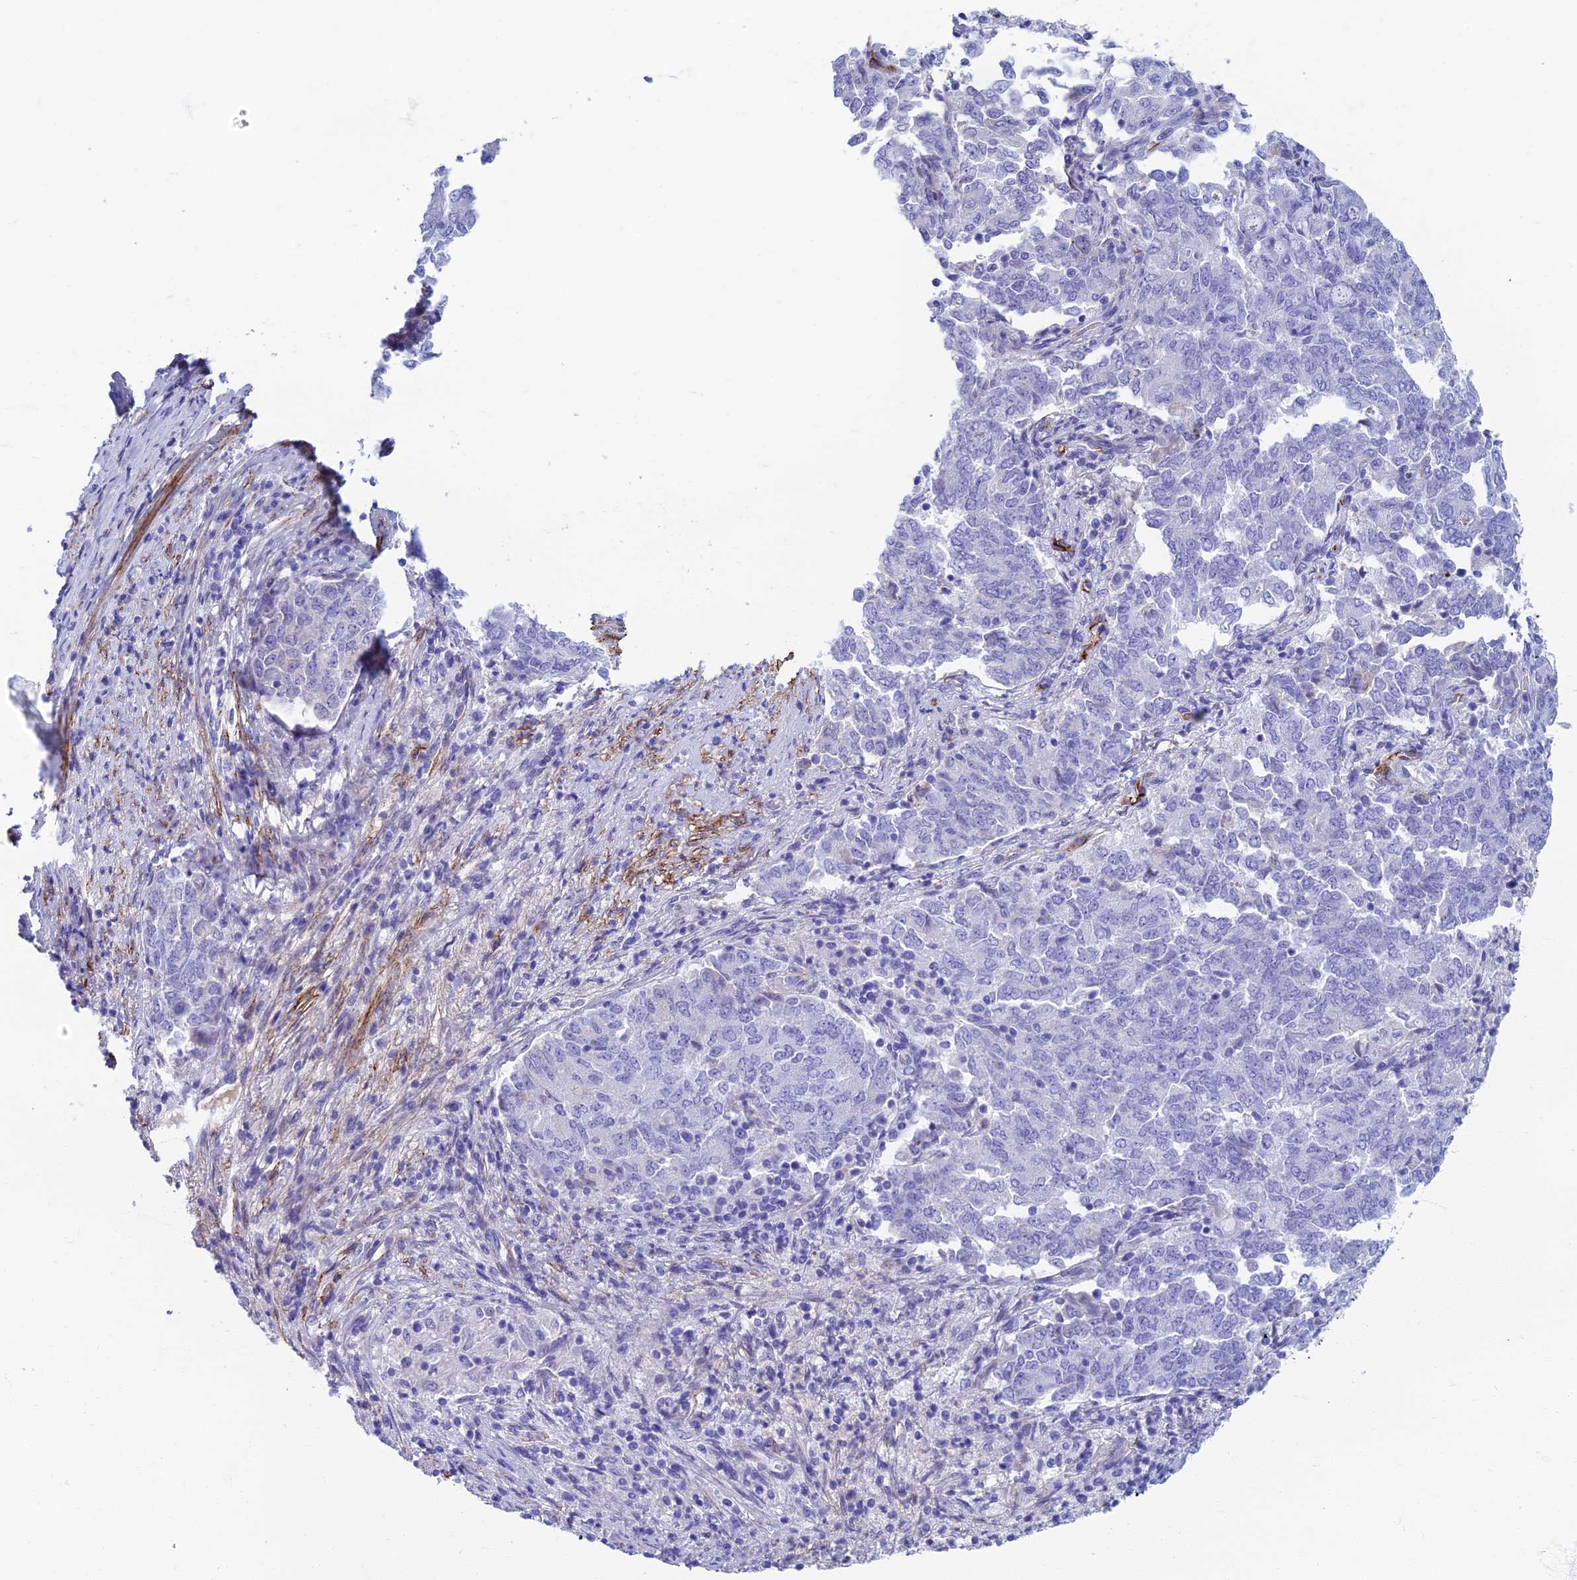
{"staining": {"intensity": "negative", "quantity": "none", "location": "none"}, "tissue": "endometrial cancer", "cell_type": "Tumor cells", "image_type": "cancer", "snomed": [{"axis": "morphology", "description": "Adenocarcinoma, NOS"}, {"axis": "topography", "description": "Endometrium"}], "caption": "This is an immunohistochemistry micrograph of human adenocarcinoma (endometrial). There is no expression in tumor cells.", "gene": "ETFRF1", "patient": {"sex": "female", "age": 80}}